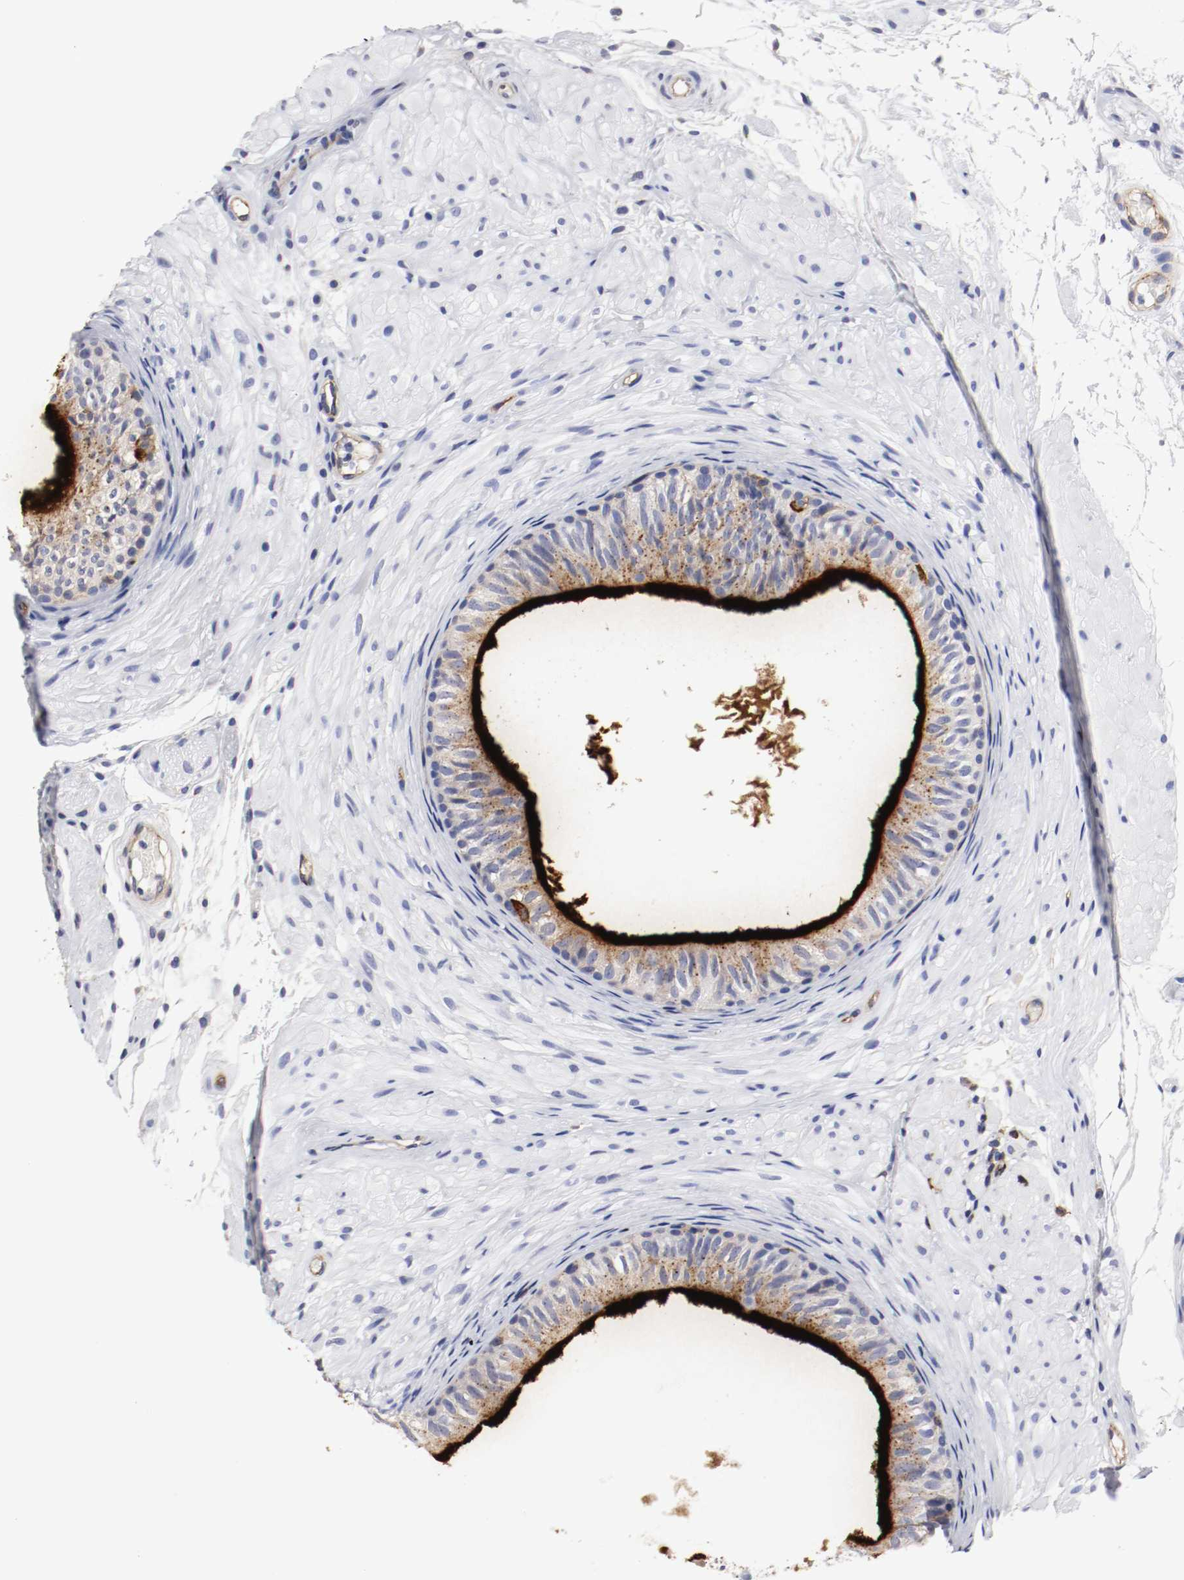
{"staining": {"intensity": "strong", "quantity": ">75%", "location": "cytoplasmic/membranous"}, "tissue": "epididymis", "cell_type": "Glandular cells", "image_type": "normal", "snomed": [{"axis": "morphology", "description": "Normal tissue, NOS"}, {"axis": "morphology", "description": "Atrophy, NOS"}, {"axis": "topography", "description": "Testis"}, {"axis": "topography", "description": "Epididymis"}], "caption": "Approximately >75% of glandular cells in benign epididymis display strong cytoplasmic/membranous protein staining as visualized by brown immunohistochemical staining.", "gene": "IFITM1", "patient": {"sex": "male", "age": 18}}